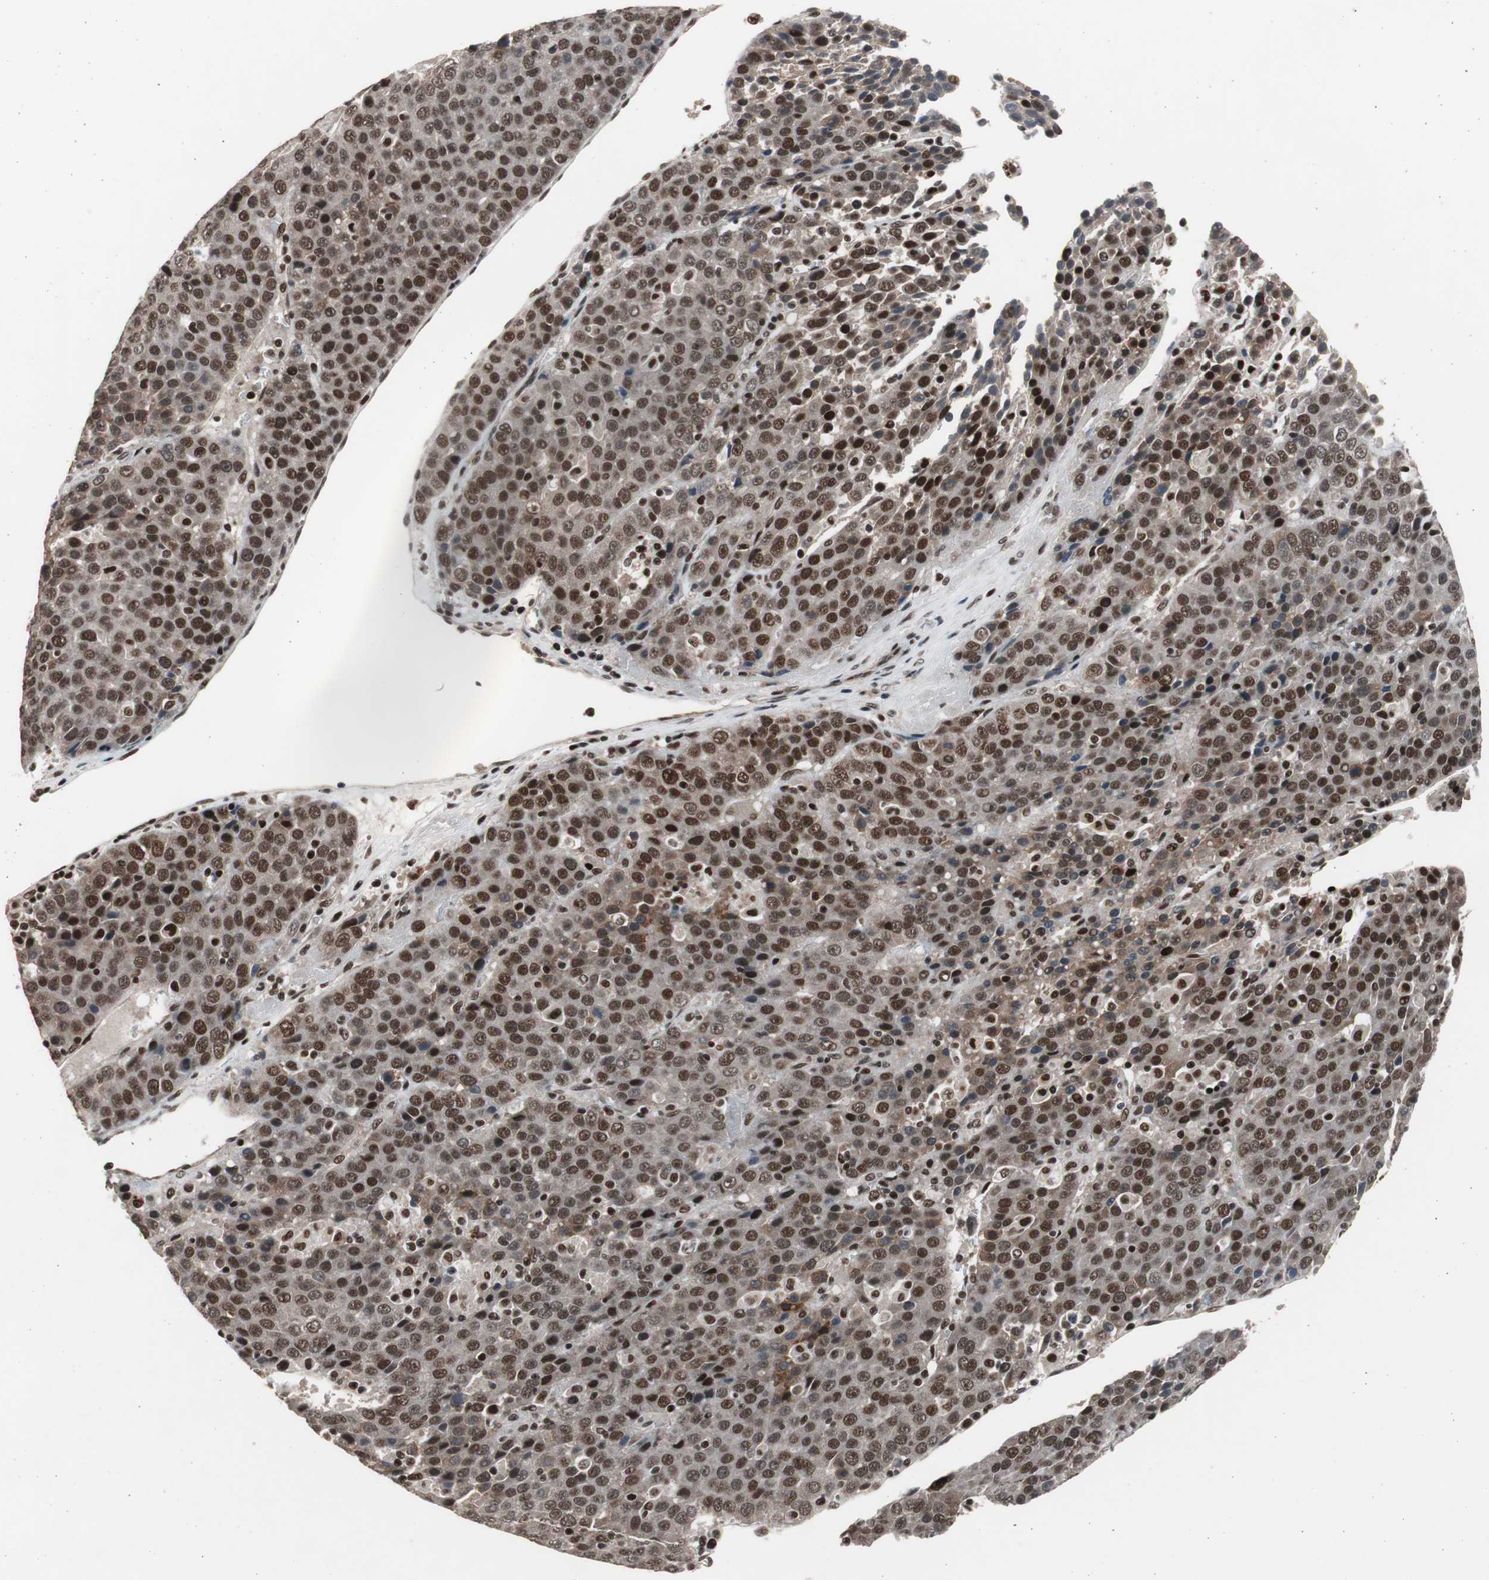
{"staining": {"intensity": "strong", "quantity": ">75%", "location": "nuclear"}, "tissue": "liver cancer", "cell_type": "Tumor cells", "image_type": "cancer", "snomed": [{"axis": "morphology", "description": "Carcinoma, Hepatocellular, NOS"}, {"axis": "topography", "description": "Liver"}], "caption": "Immunohistochemical staining of hepatocellular carcinoma (liver) exhibits strong nuclear protein expression in approximately >75% of tumor cells.", "gene": "RPA1", "patient": {"sex": "female", "age": 53}}